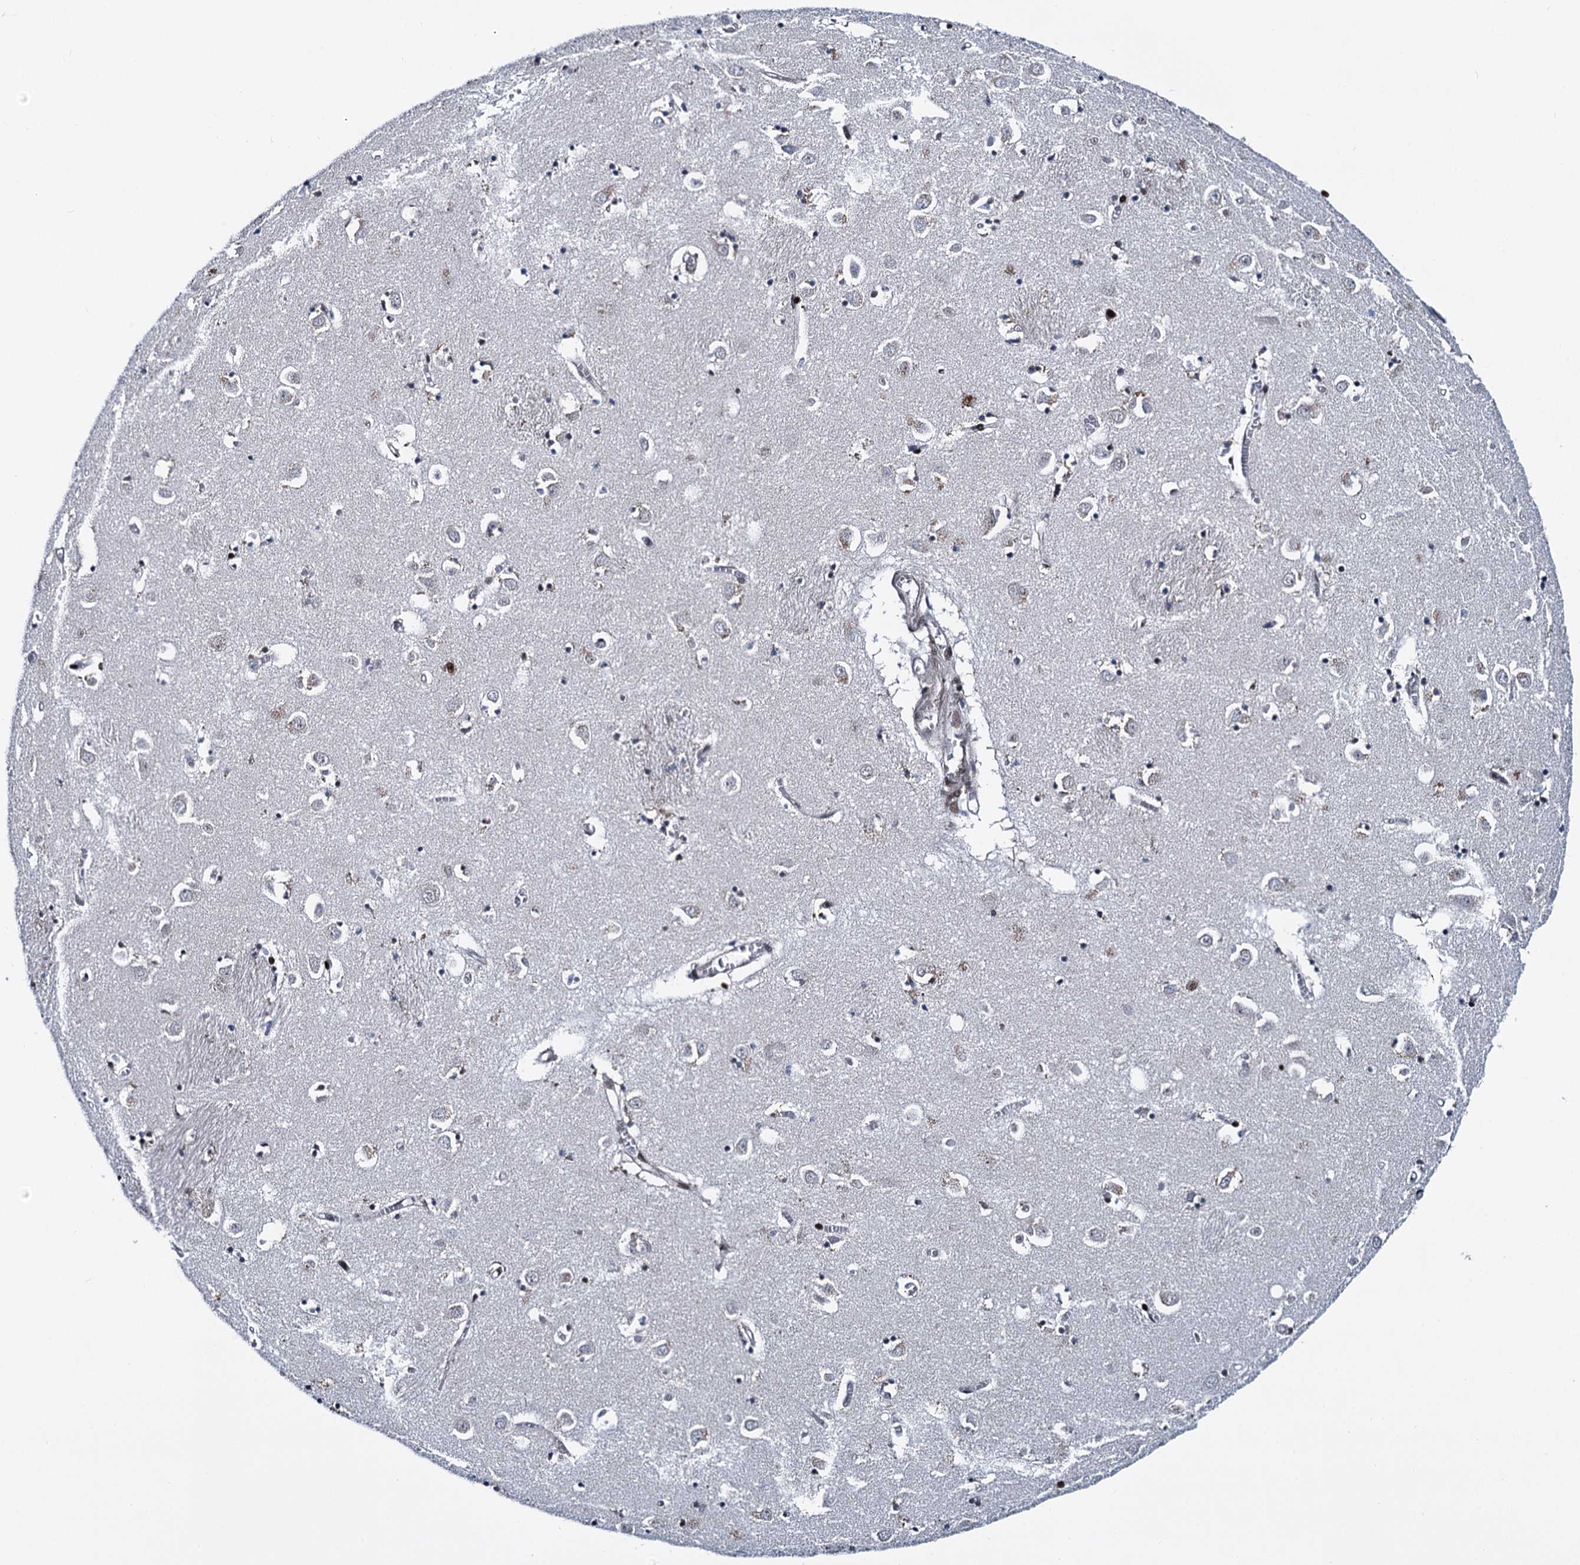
{"staining": {"intensity": "moderate", "quantity": "25%-75%", "location": "nuclear"}, "tissue": "caudate", "cell_type": "Glial cells", "image_type": "normal", "snomed": [{"axis": "morphology", "description": "Normal tissue, NOS"}, {"axis": "topography", "description": "Lateral ventricle wall"}], "caption": "The micrograph shows immunohistochemical staining of normal caudate. There is moderate nuclear positivity is seen in about 25%-75% of glial cells.", "gene": "RUFY2", "patient": {"sex": "male", "age": 70}}